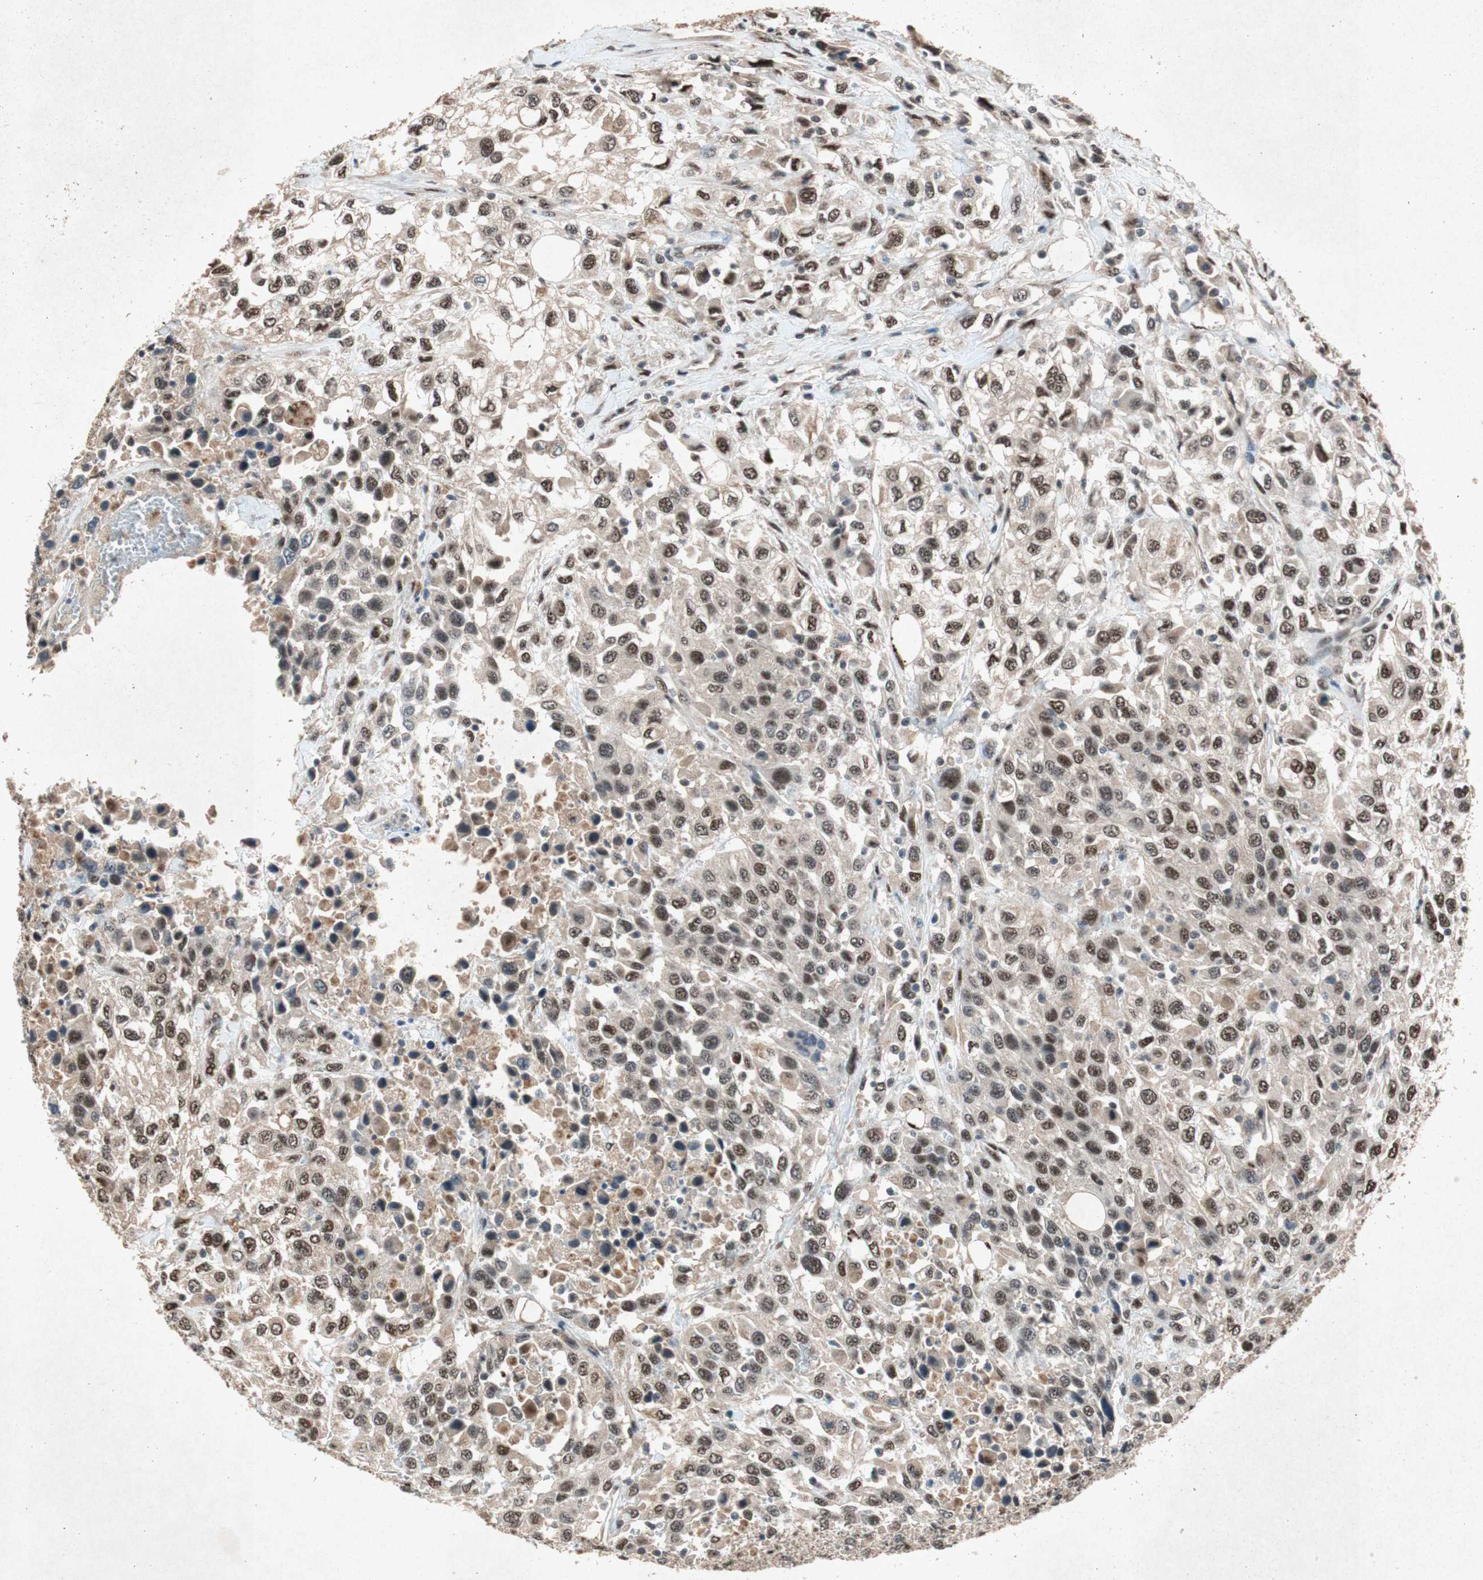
{"staining": {"intensity": "moderate", "quantity": ">75%", "location": "nuclear"}, "tissue": "urothelial cancer", "cell_type": "Tumor cells", "image_type": "cancer", "snomed": [{"axis": "morphology", "description": "Urothelial carcinoma, High grade"}, {"axis": "topography", "description": "Urinary bladder"}], "caption": "Urothelial carcinoma (high-grade) stained for a protein (brown) demonstrates moderate nuclear positive positivity in about >75% of tumor cells.", "gene": "PML", "patient": {"sex": "female", "age": 80}}